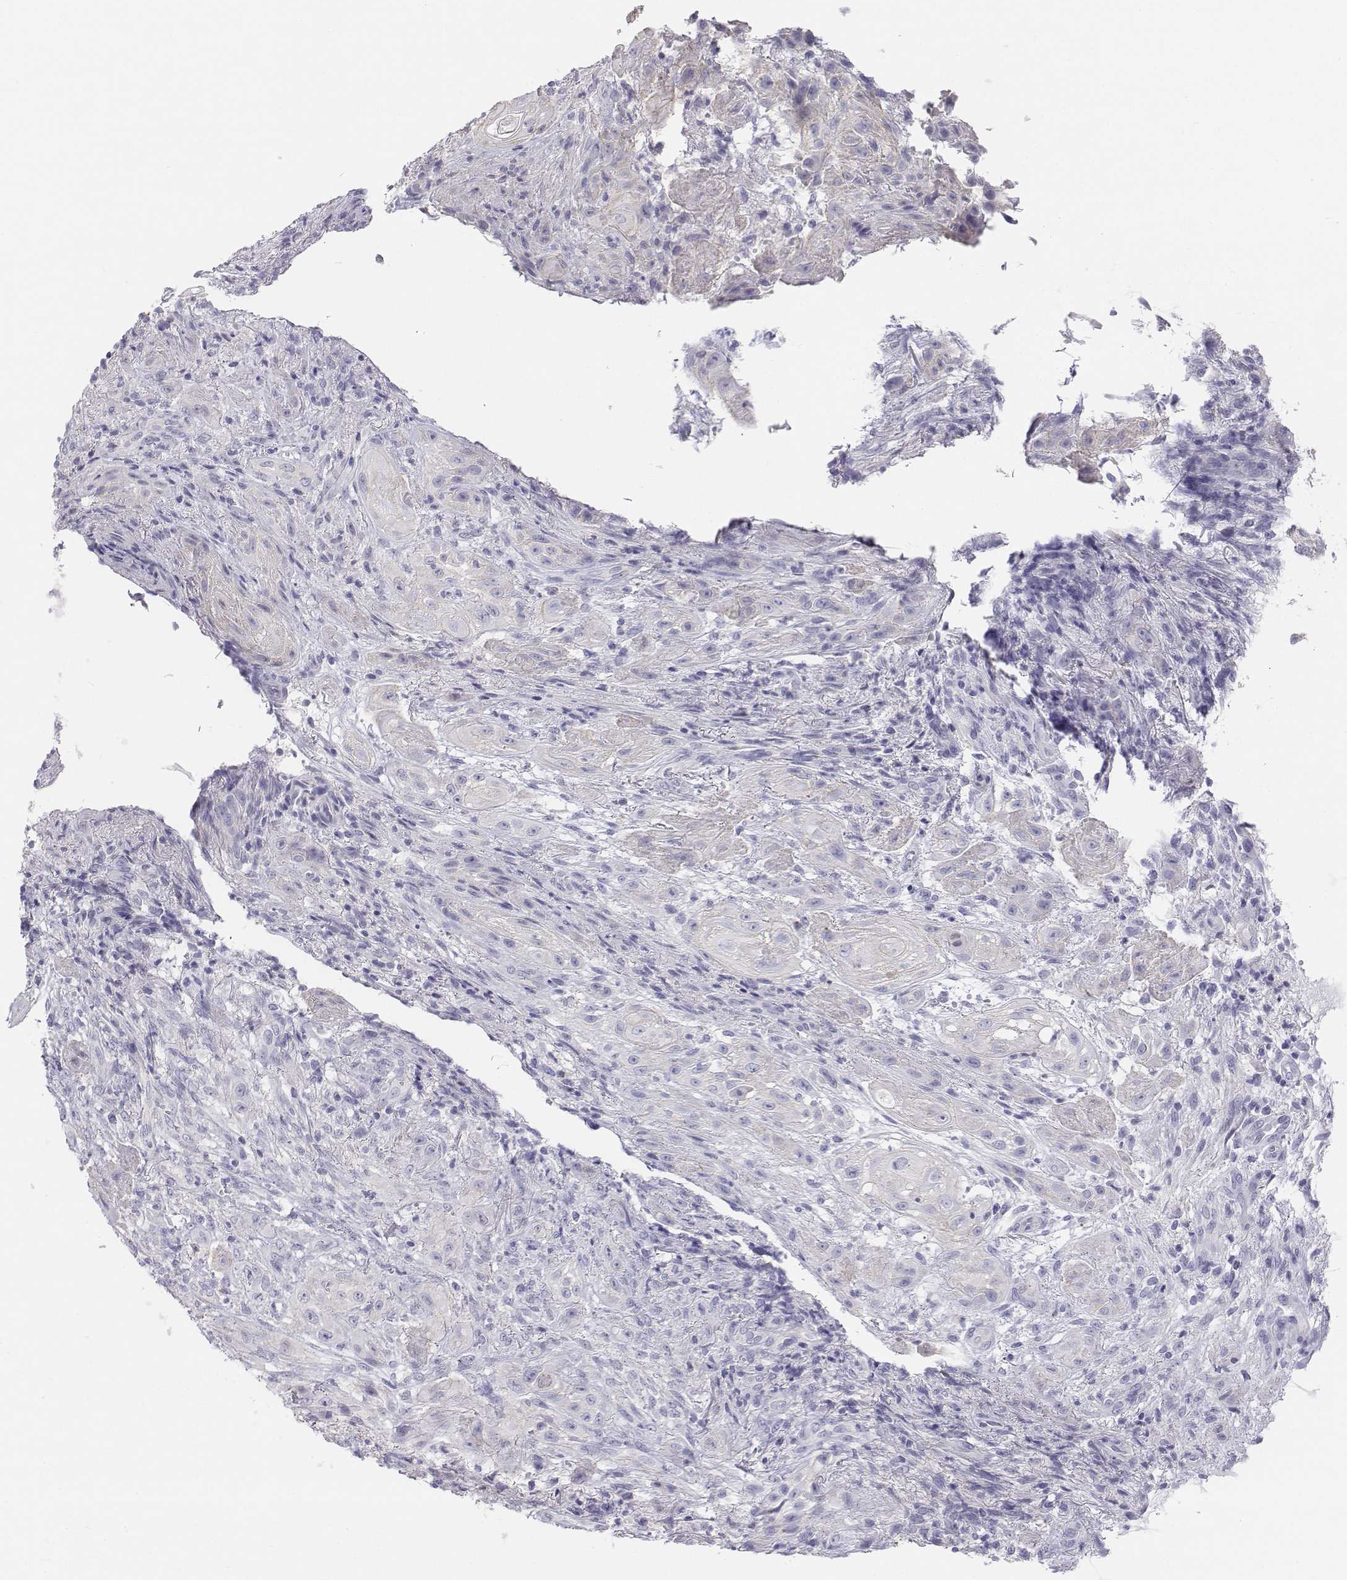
{"staining": {"intensity": "negative", "quantity": "none", "location": "none"}, "tissue": "skin cancer", "cell_type": "Tumor cells", "image_type": "cancer", "snomed": [{"axis": "morphology", "description": "Squamous cell carcinoma, NOS"}, {"axis": "topography", "description": "Skin"}], "caption": "Immunohistochemical staining of human skin squamous cell carcinoma reveals no significant positivity in tumor cells.", "gene": "LGSN", "patient": {"sex": "male", "age": 62}}